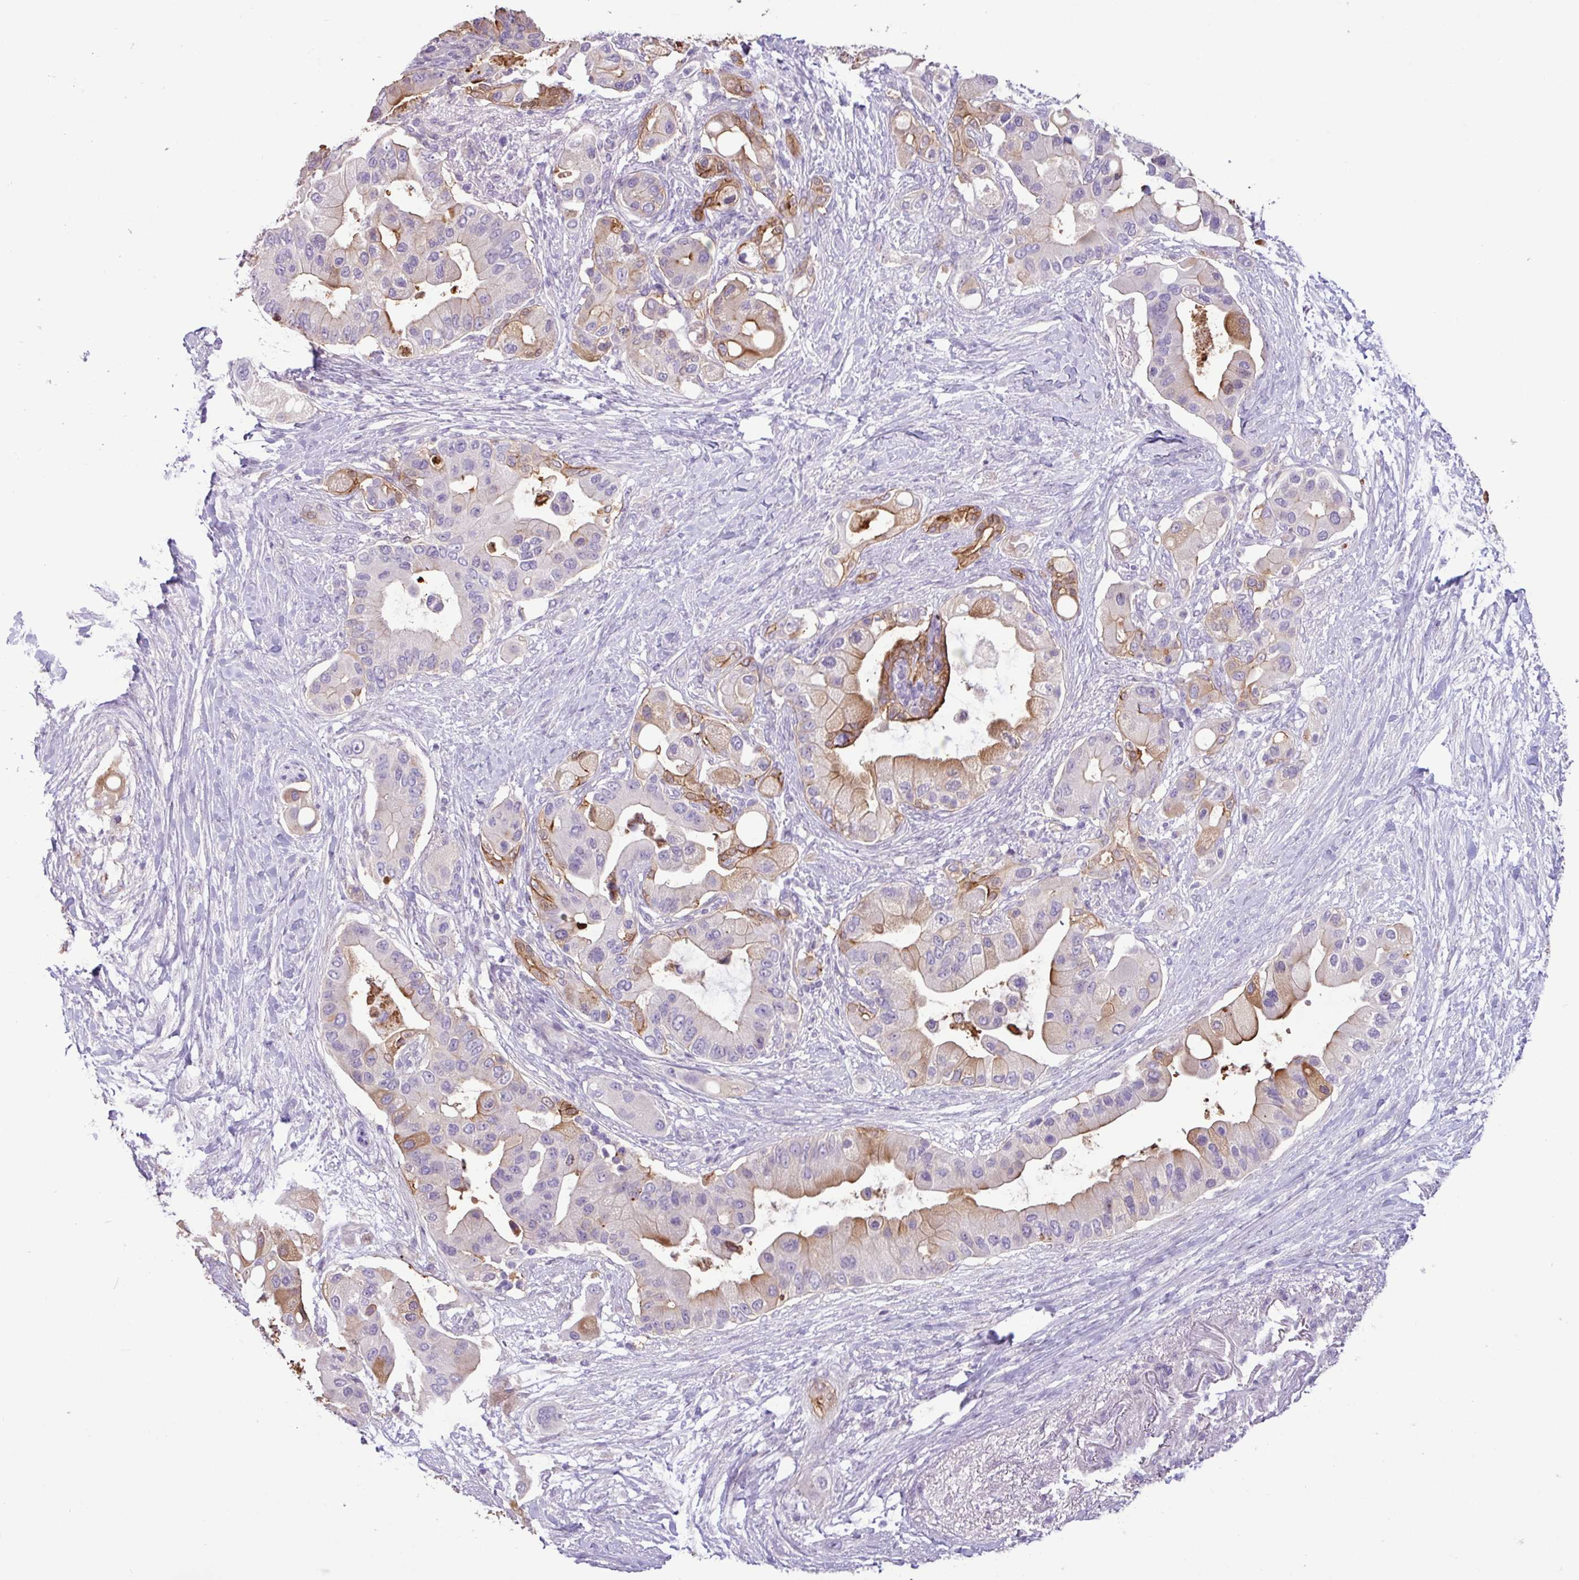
{"staining": {"intensity": "moderate", "quantity": "25%-75%", "location": "cytoplasmic/membranous"}, "tissue": "pancreatic cancer", "cell_type": "Tumor cells", "image_type": "cancer", "snomed": [{"axis": "morphology", "description": "Adenocarcinoma, NOS"}, {"axis": "topography", "description": "Pancreas"}], "caption": "Tumor cells display moderate cytoplasmic/membranous expression in approximately 25%-75% of cells in pancreatic cancer (adenocarcinoma).", "gene": "PNLDC1", "patient": {"sex": "male", "age": 57}}